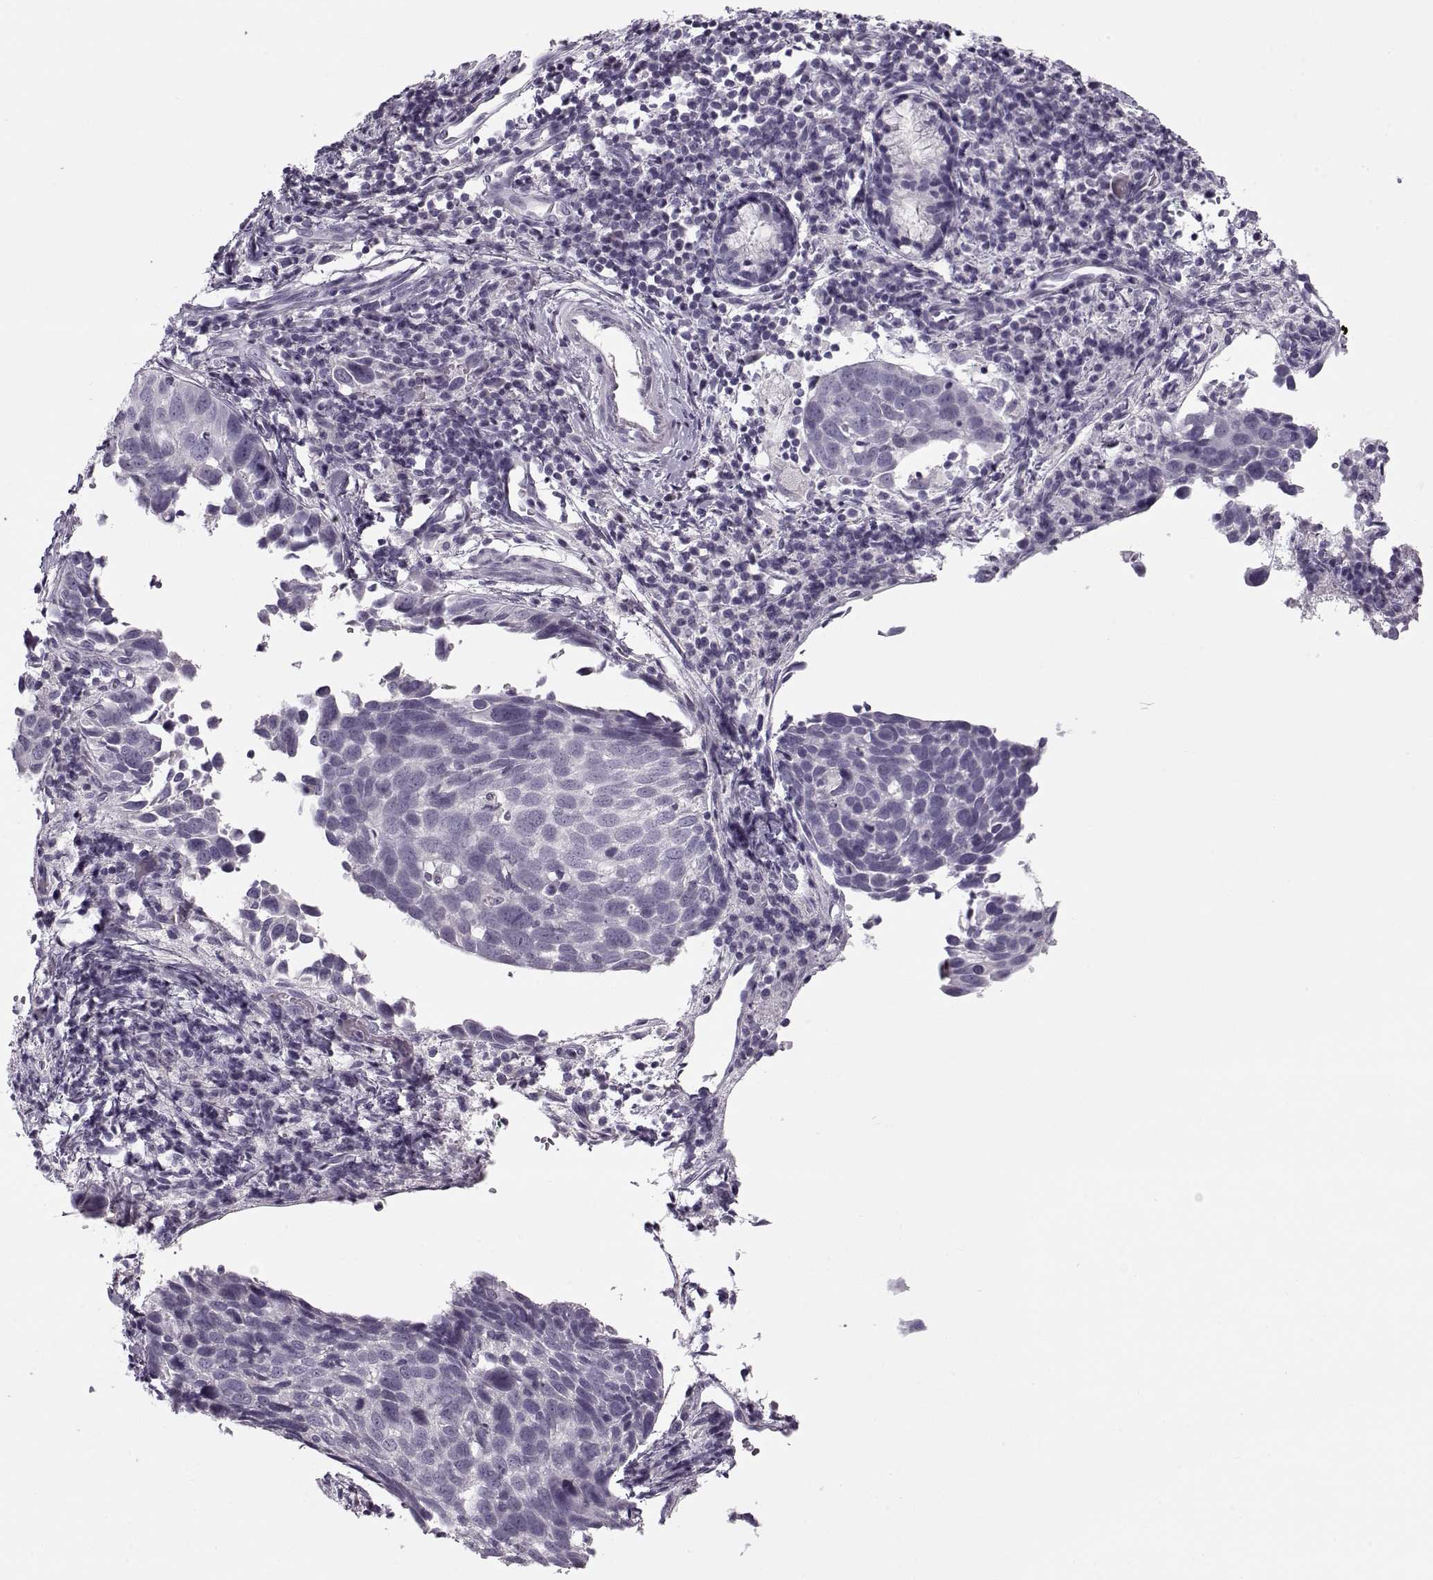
{"staining": {"intensity": "negative", "quantity": "none", "location": "none"}, "tissue": "lung cancer", "cell_type": "Tumor cells", "image_type": "cancer", "snomed": [{"axis": "morphology", "description": "Squamous cell carcinoma, NOS"}, {"axis": "topography", "description": "Lung"}], "caption": "Immunohistochemical staining of squamous cell carcinoma (lung) reveals no significant staining in tumor cells.", "gene": "PNMT", "patient": {"sex": "male", "age": 57}}